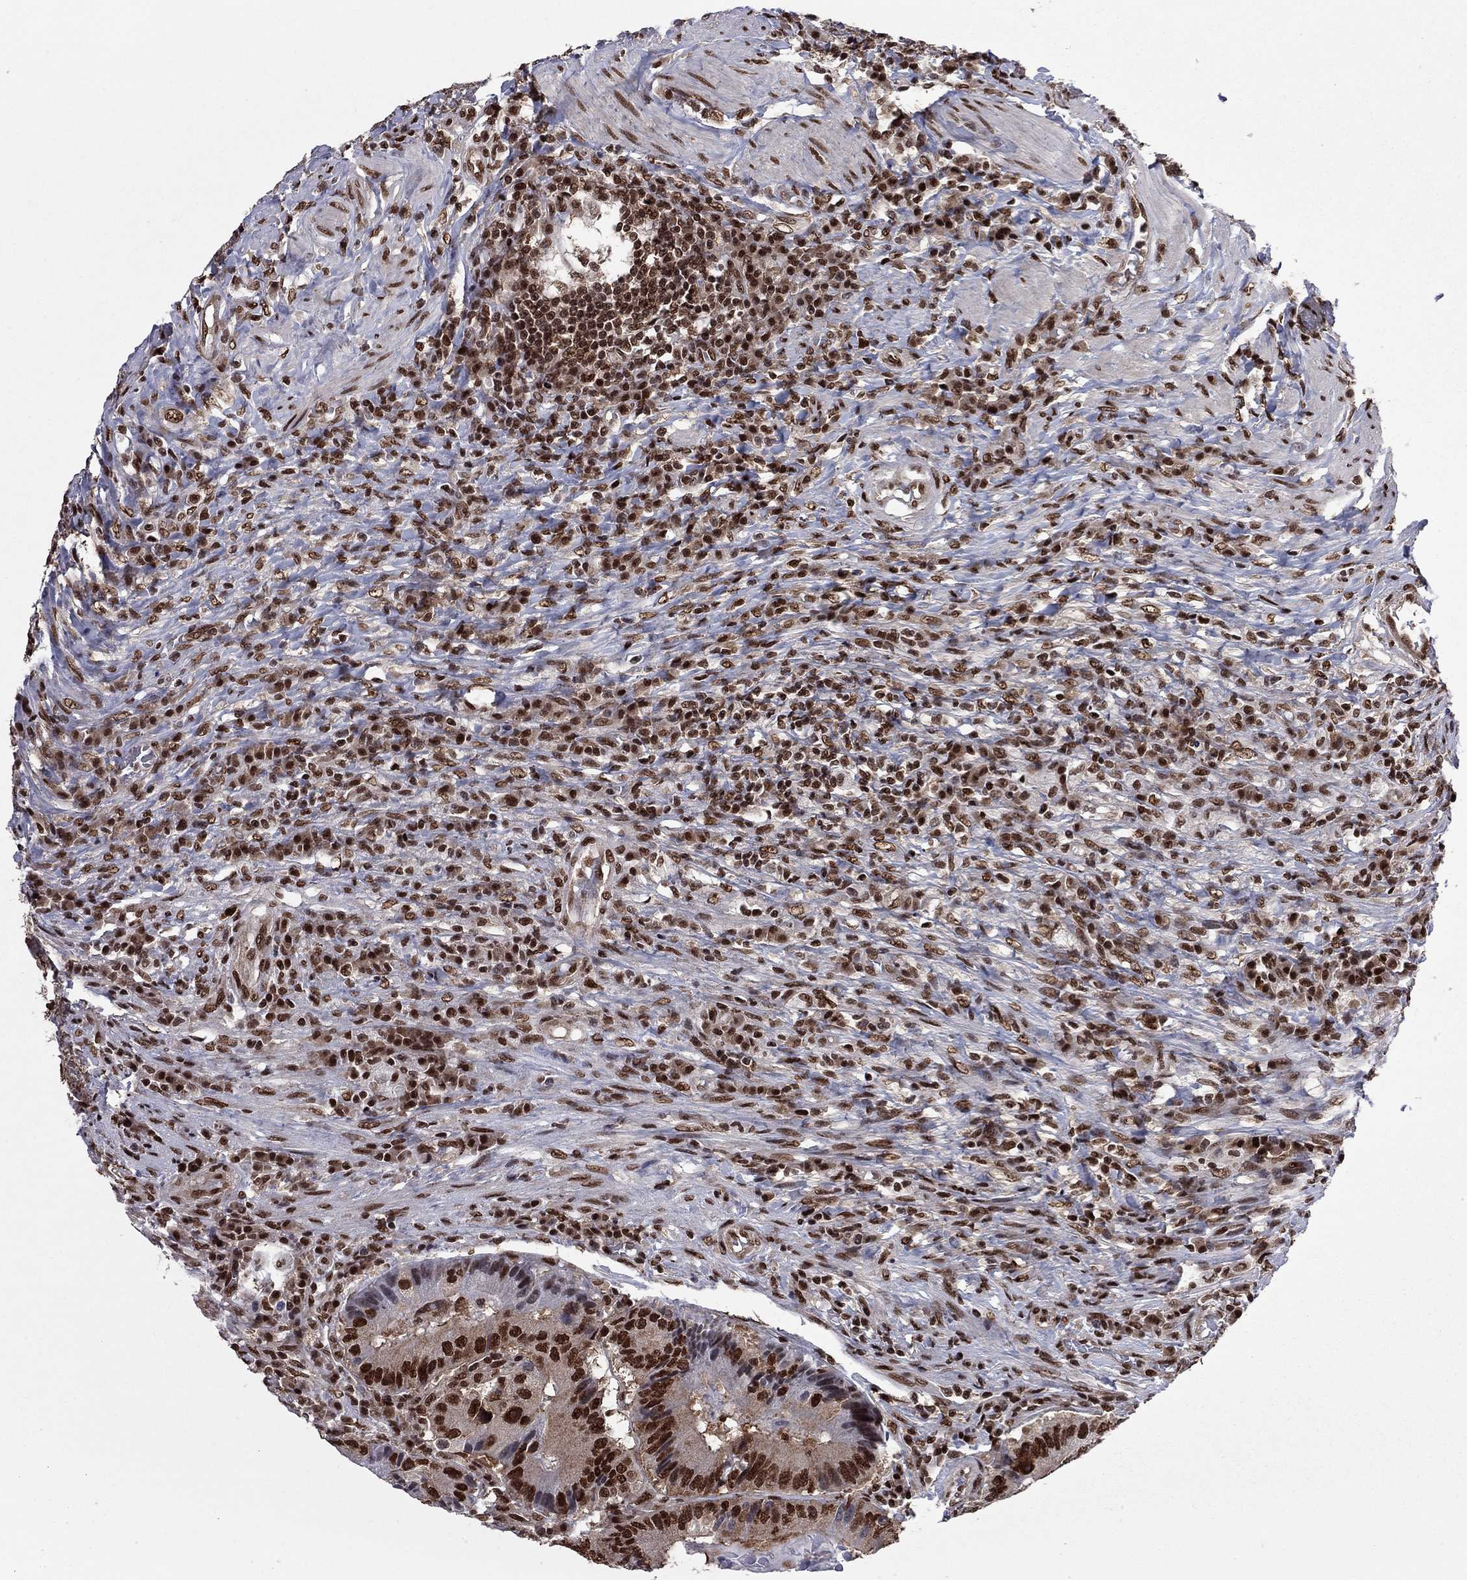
{"staining": {"intensity": "strong", "quantity": ">75%", "location": "nuclear"}, "tissue": "colorectal cancer", "cell_type": "Tumor cells", "image_type": "cancer", "snomed": [{"axis": "morphology", "description": "Adenocarcinoma, NOS"}, {"axis": "topography", "description": "Colon"}], "caption": "Adenocarcinoma (colorectal) stained for a protein (brown) reveals strong nuclear positive positivity in approximately >75% of tumor cells.", "gene": "MED25", "patient": {"sex": "female", "age": 86}}